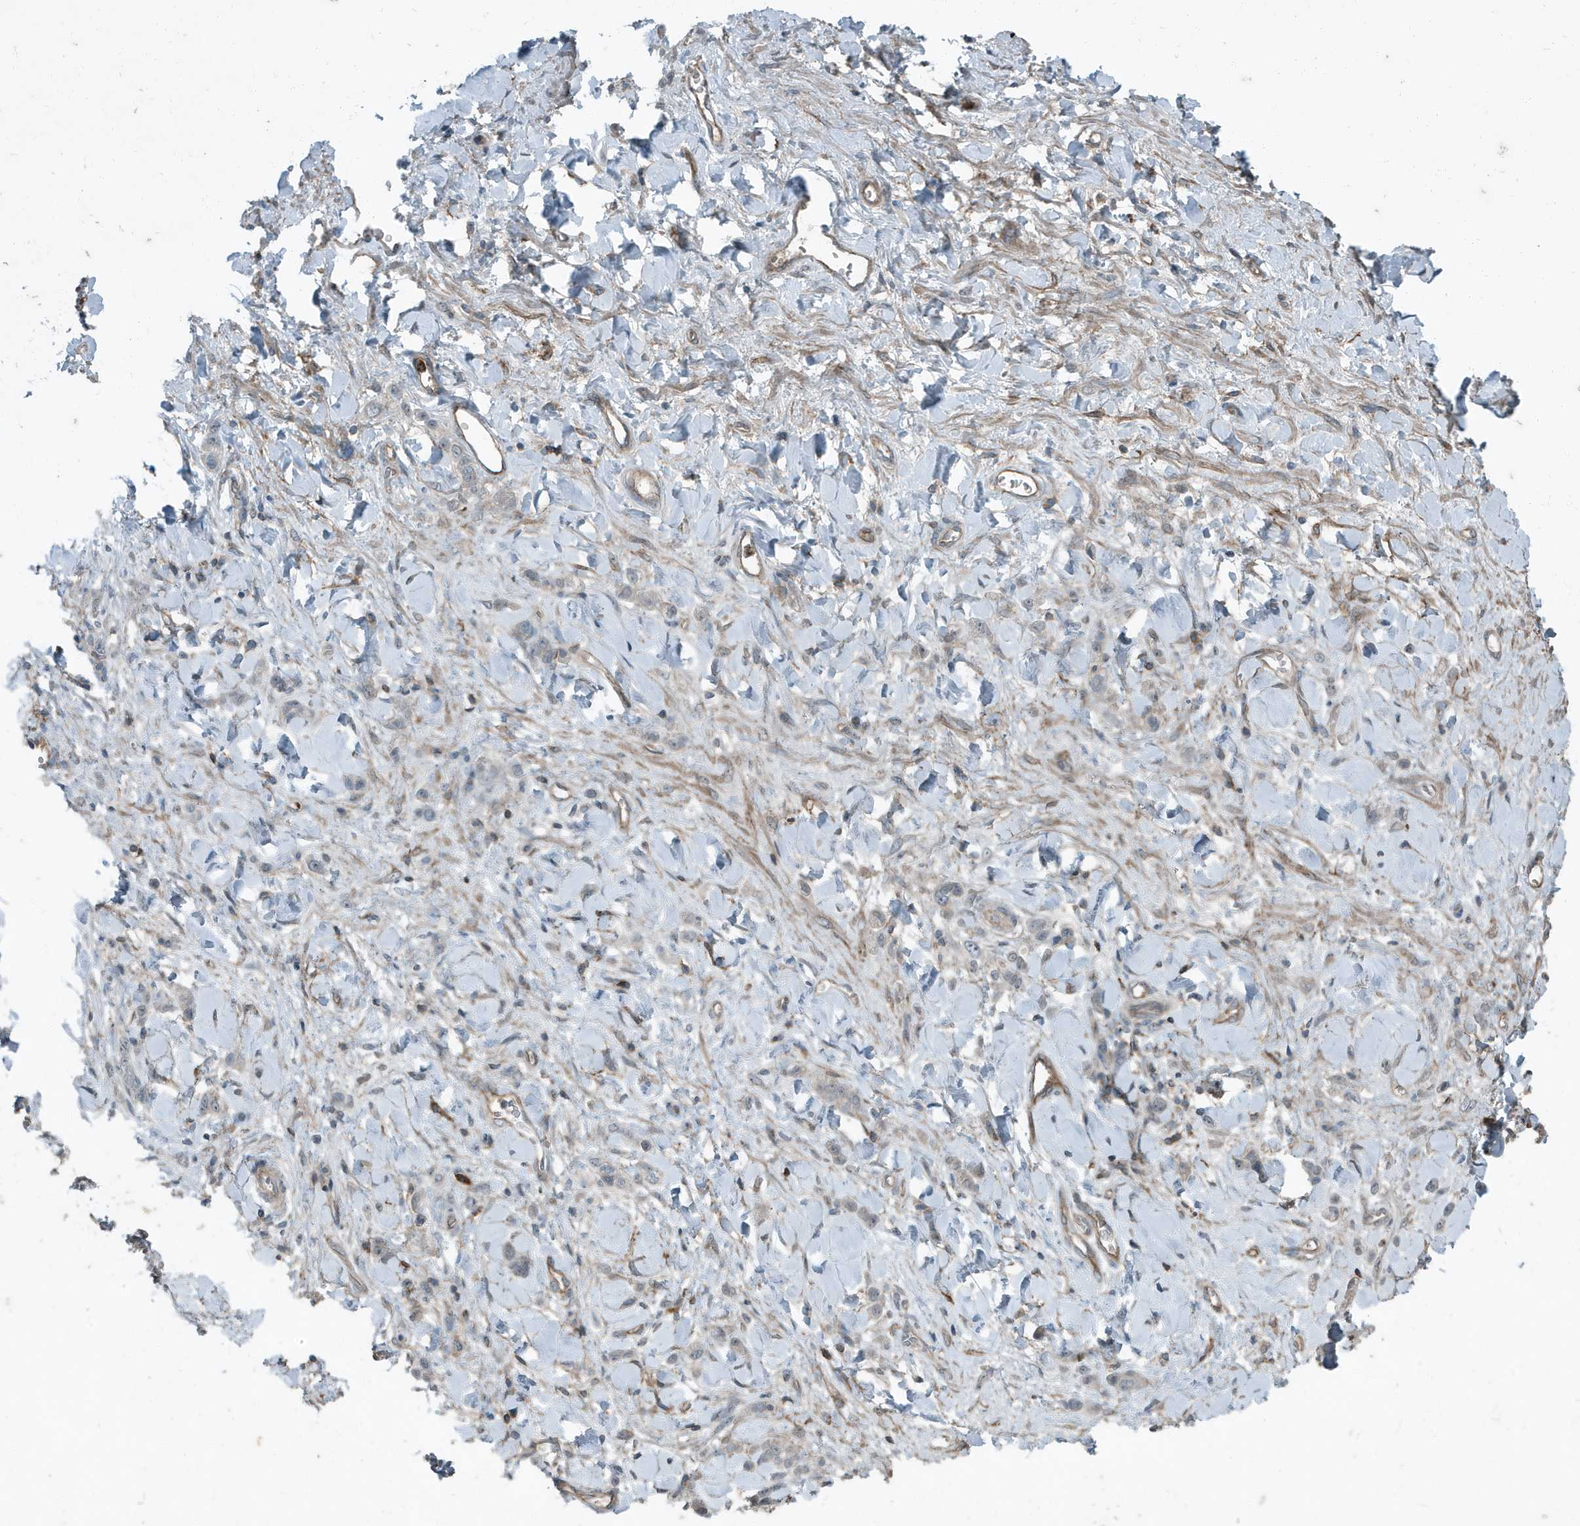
{"staining": {"intensity": "negative", "quantity": "none", "location": "none"}, "tissue": "stomach cancer", "cell_type": "Tumor cells", "image_type": "cancer", "snomed": [{"axis": "morphology", "description": "Normal tissue, NOS"}, {"axis": "morphology", "description": "Adenocarcinoma, NOS"}, {"axis": "topography", "description": "Stomach"}], "caption": "Adenocarcinoma (stomach) stained for a protein using immunohistochemistry (IHC) exhibits no expression tumor cells.", "gene": "DAPP1", "patient": {"sex": "male", "age": 82}}